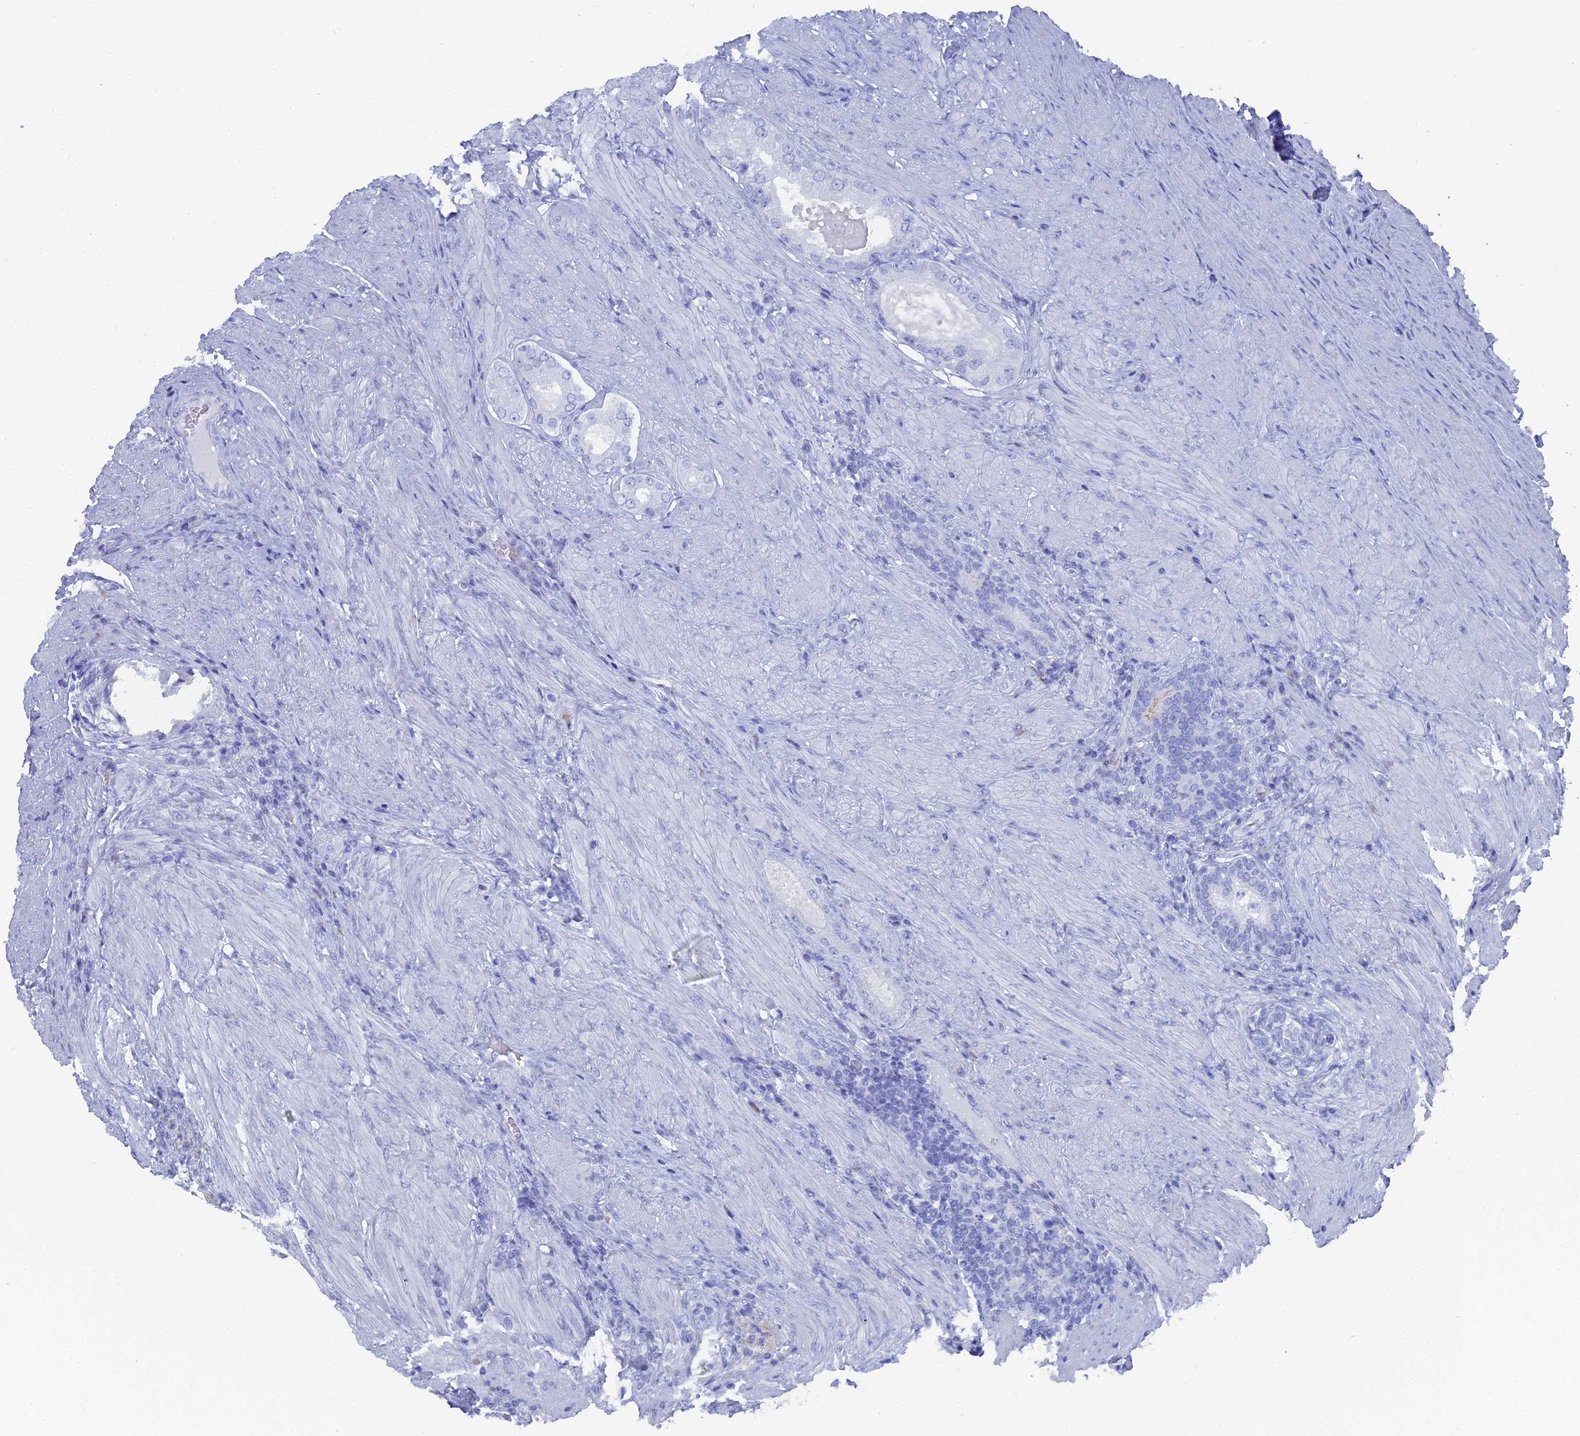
{"staining": {"intensity": "negative", "quantity": "none", "location": "none"}, "tissue": "prostate cancer", "cell_type": "Tumor cells", "image_type": "cancer", "snomed": [{"axis": "morphology", "description": "Adenocarcinoma, Low grade"}, {"axis": "topography", "description": "Prostate"}], "caption": "Immunohistochemistry of prostate cancer shows no positivity in tumor cells.", "gene": "ENPP3", "patient": {"sex": "male", "age": 68}}